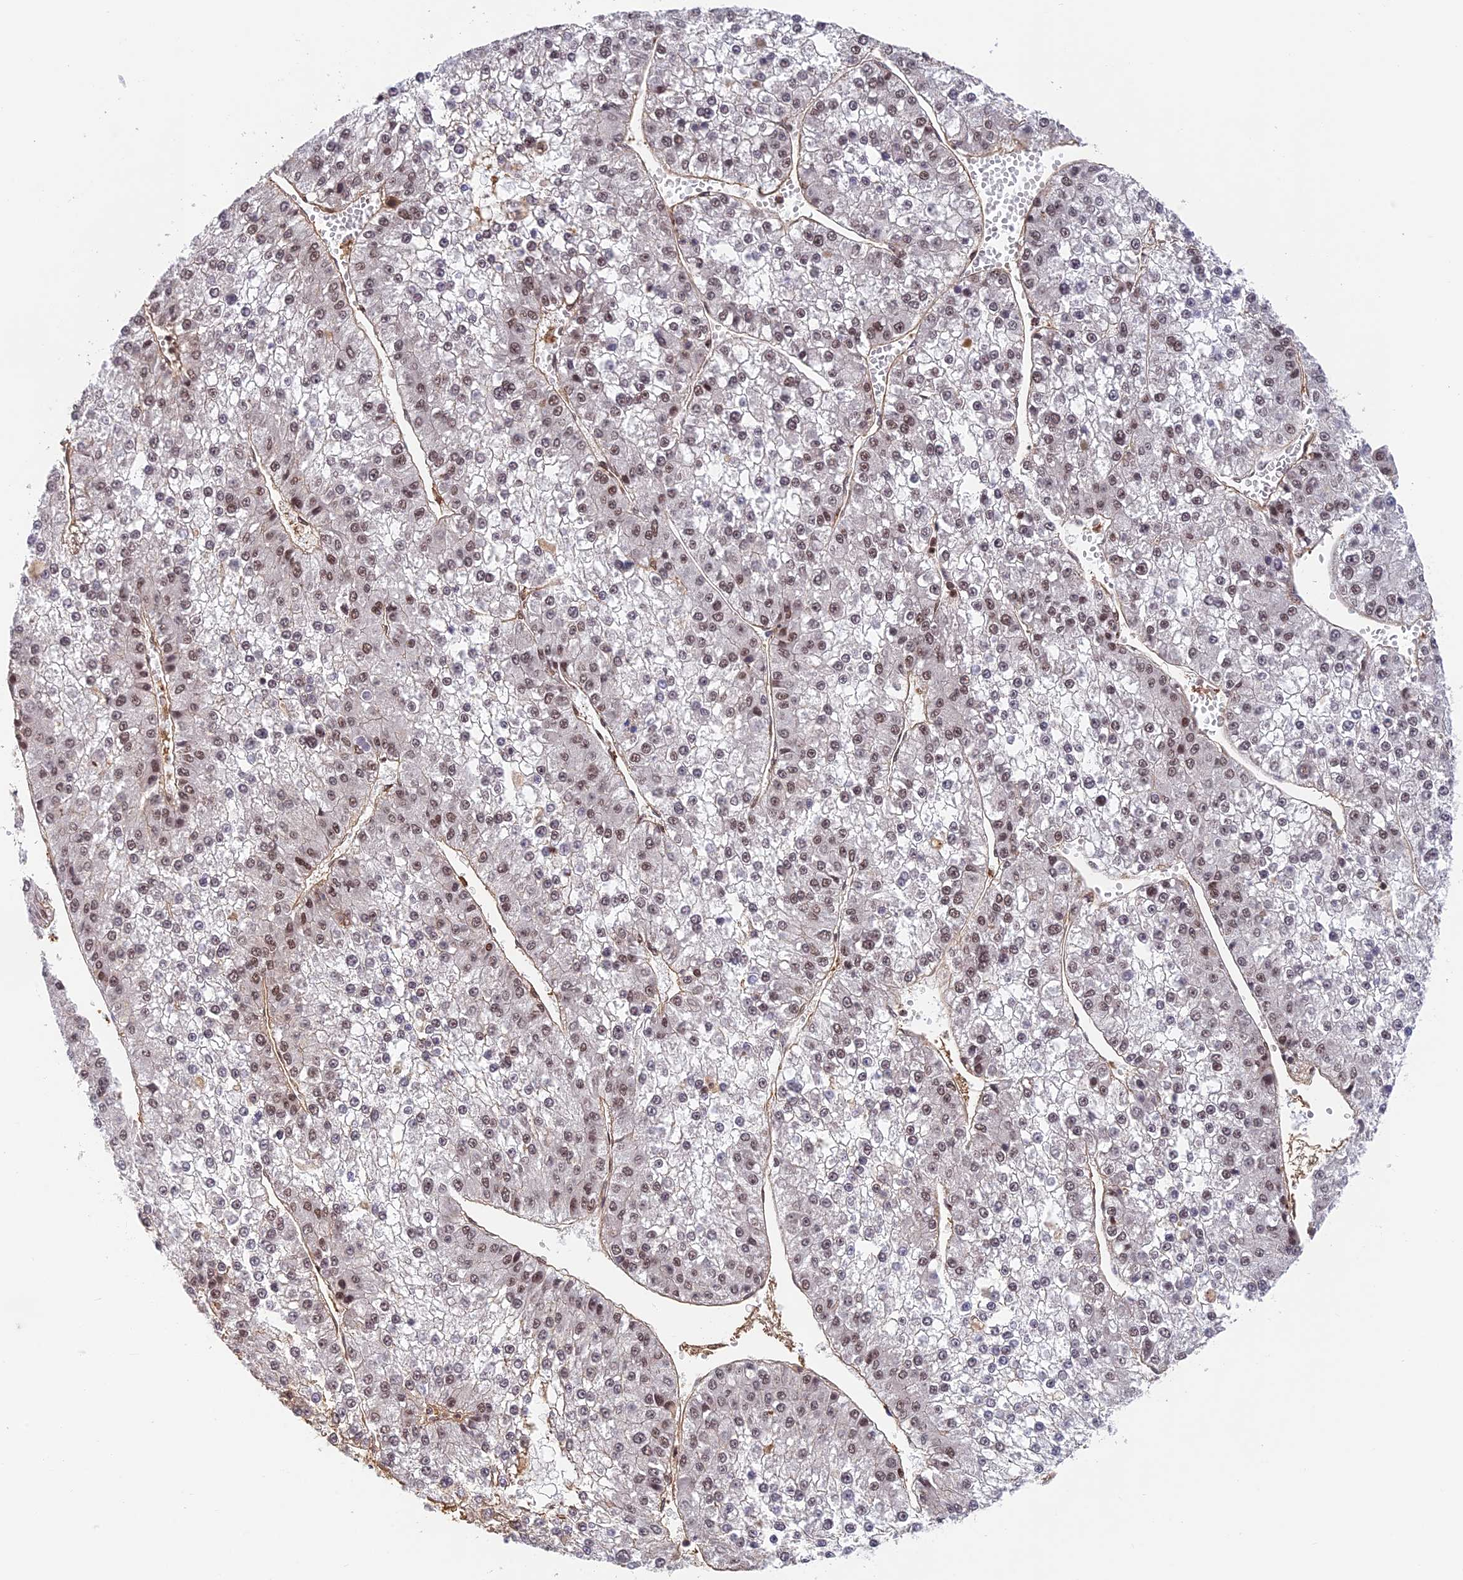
{"staining": {"intensity": "weak", "quantity": "25%-75%", "location": "nuclear"}, "tissue": "liver cancer", "cell_type": "Tumor cells", "image_type": "cancer", "snomed": [{"axis": "morphology", "description": "Carcinoma, Hepatocellular, NOS"}, {"axis": "topography", "description": "Liver"}], "caption": "Immunohistochemical staining of liver cancer (hepatocellular carcinoma) displays weak nuclear protein positivity in approximately 25%-75% of tumor cells. (DAB (3,3'-diaminobenzidine) IHC, brown staining for protein, blue staining for nuclei).", "gene": "OSBPL1A", "patient": {"sex": "female", "age": 73}}